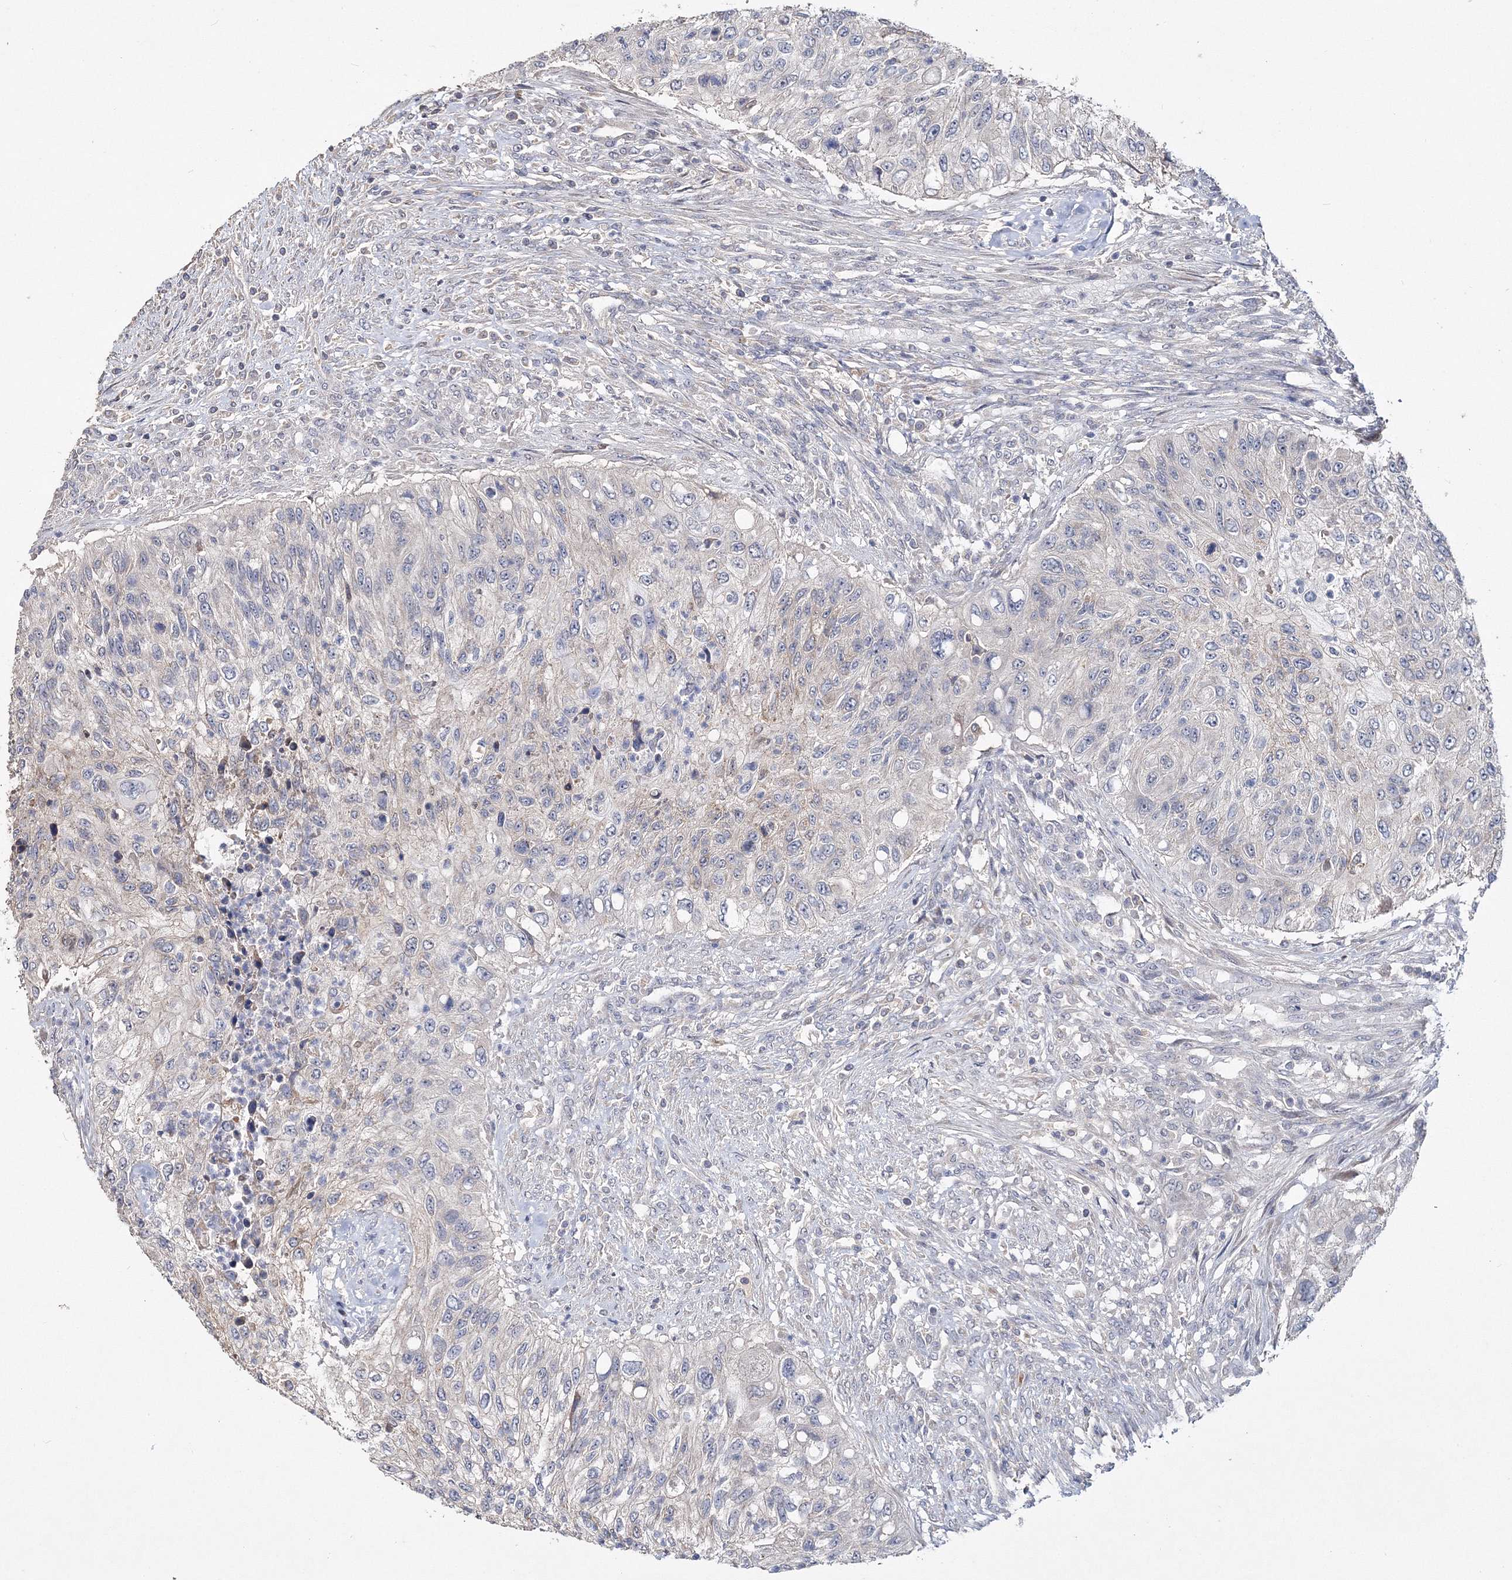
{"staining": {"intensity": "negative", "quantity": "none", "location": "none"}, "tissue": "urothelial cancer", "cell_type": "Tumor cells", "image_type": "cancer", "snomed": [{"axis": "morphology", "description": "Urothelial carcinoma, High grade"}, {"axis": "topography", "description": "Urinary bladder"}], "caption": "High-grade urothelial carcinoma was stained to show a protein in brown. There is no significant expression in tumor cells. Brightfield microscopy of IHC stained with DAB (3,3'-diaminobenzidine) (brown) and hematoxylin (blue), captured at high magnification.", "gene": "GJB5", "patient": {"sex": "female", "age": 60}}